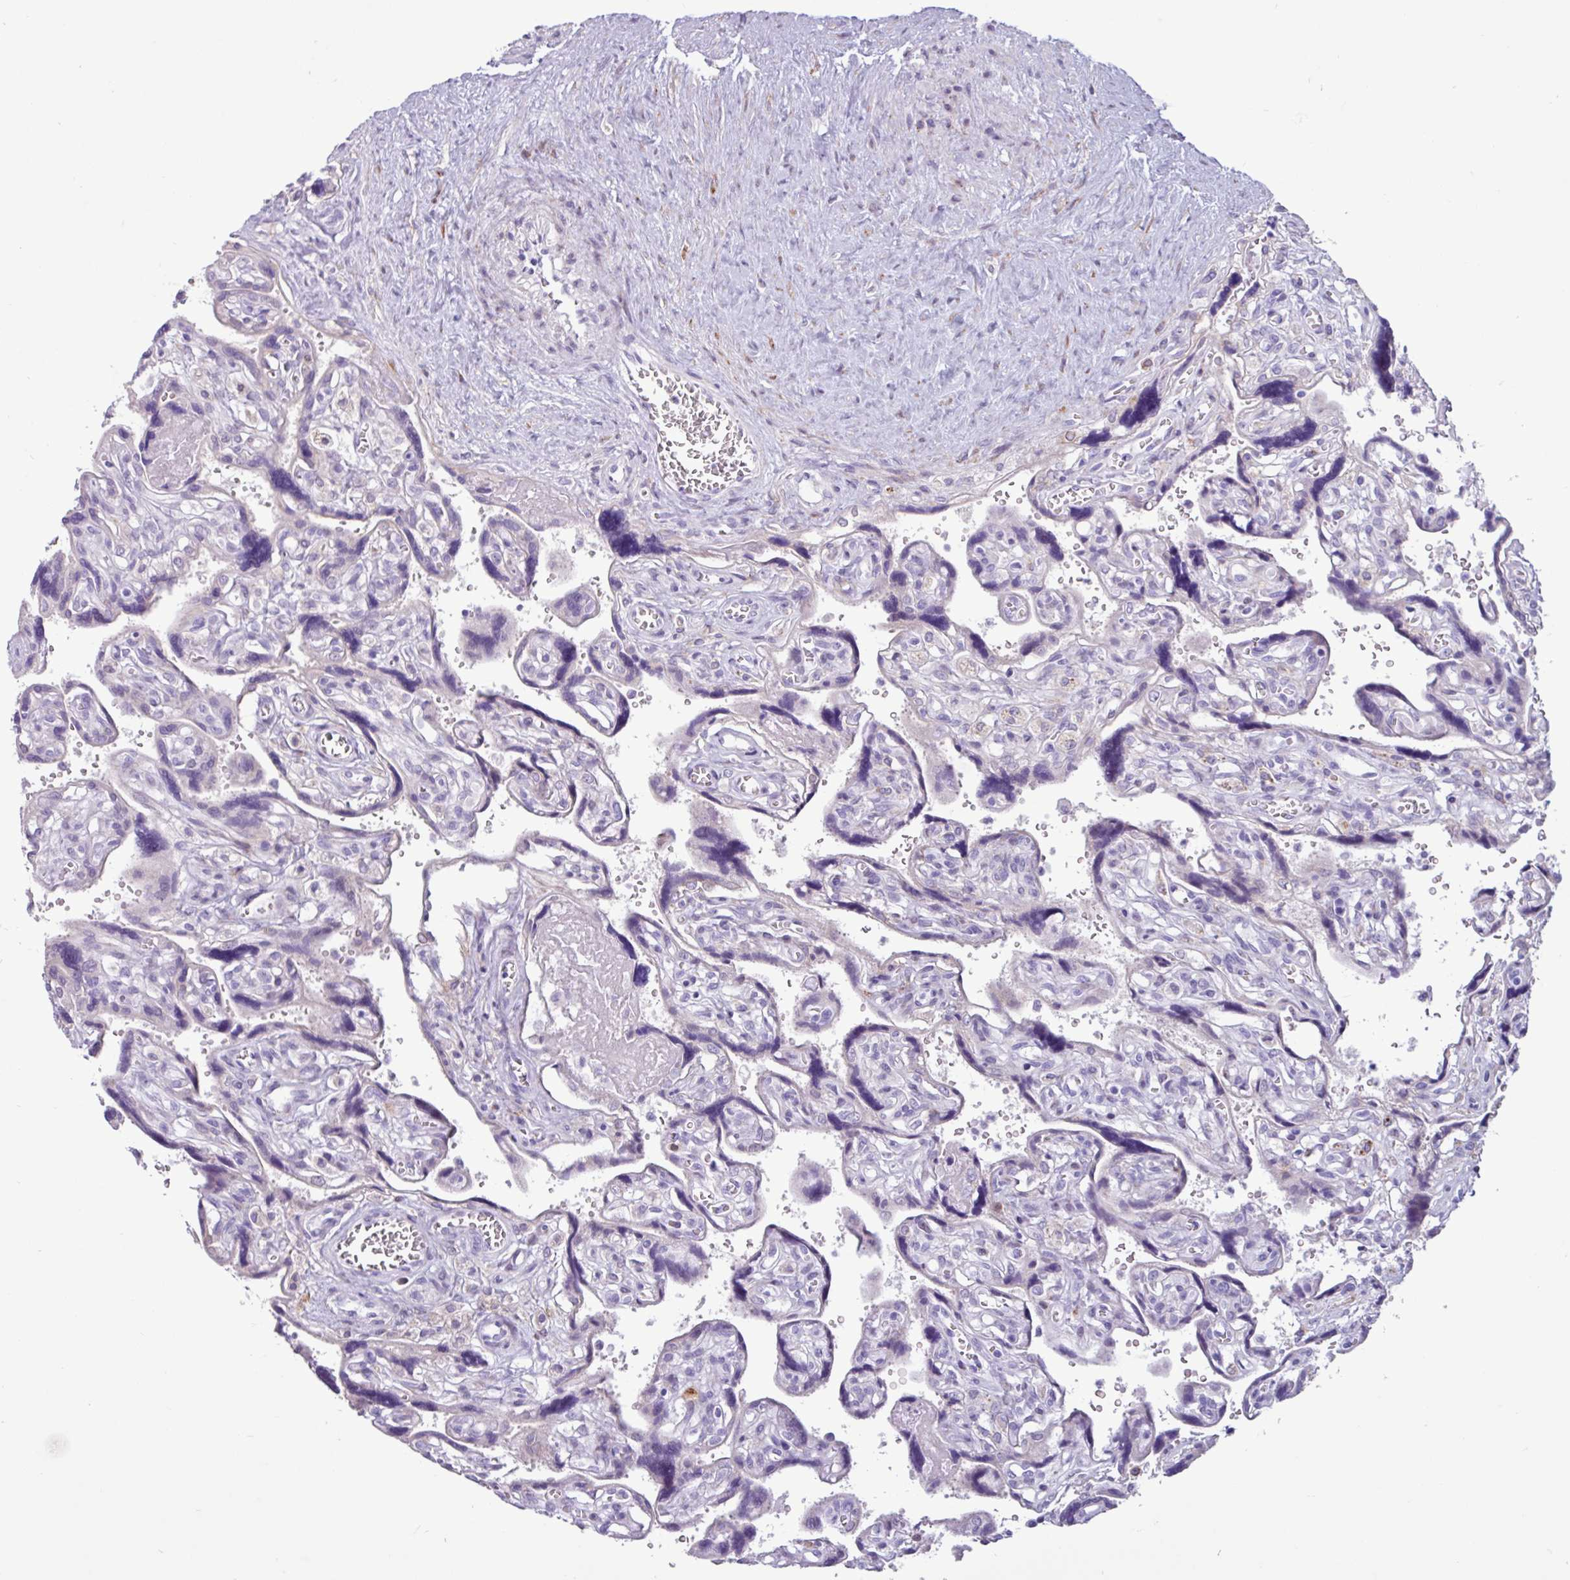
{"staining": {"intensity": "moderate", "quantity": "25%-75%", "location": "cytoplasmic/membranous"}, "tissue": "placenta", "cell_type": "Decidual cells", "image_type": "normal", "snomed": [{"axis": "morphology", "description": "Normal tissue, NOS"}, {"axis": "topography", "description": "Placenta"}], "caption": "Protein positivity by immunohistochemistry (IHC) shows moderate cytoplasmic/membranous staining in about 25%-75% of decidual cells in normal placenta. The protein of interest is stained brown, and the nuclei are stained in blue (DAB (3,3'-diaminobenzidine) IHC with brightfield microscopy, high magnification).", "gene": "PPP1R35", "patient": {"sex": "female", "age": 39}}